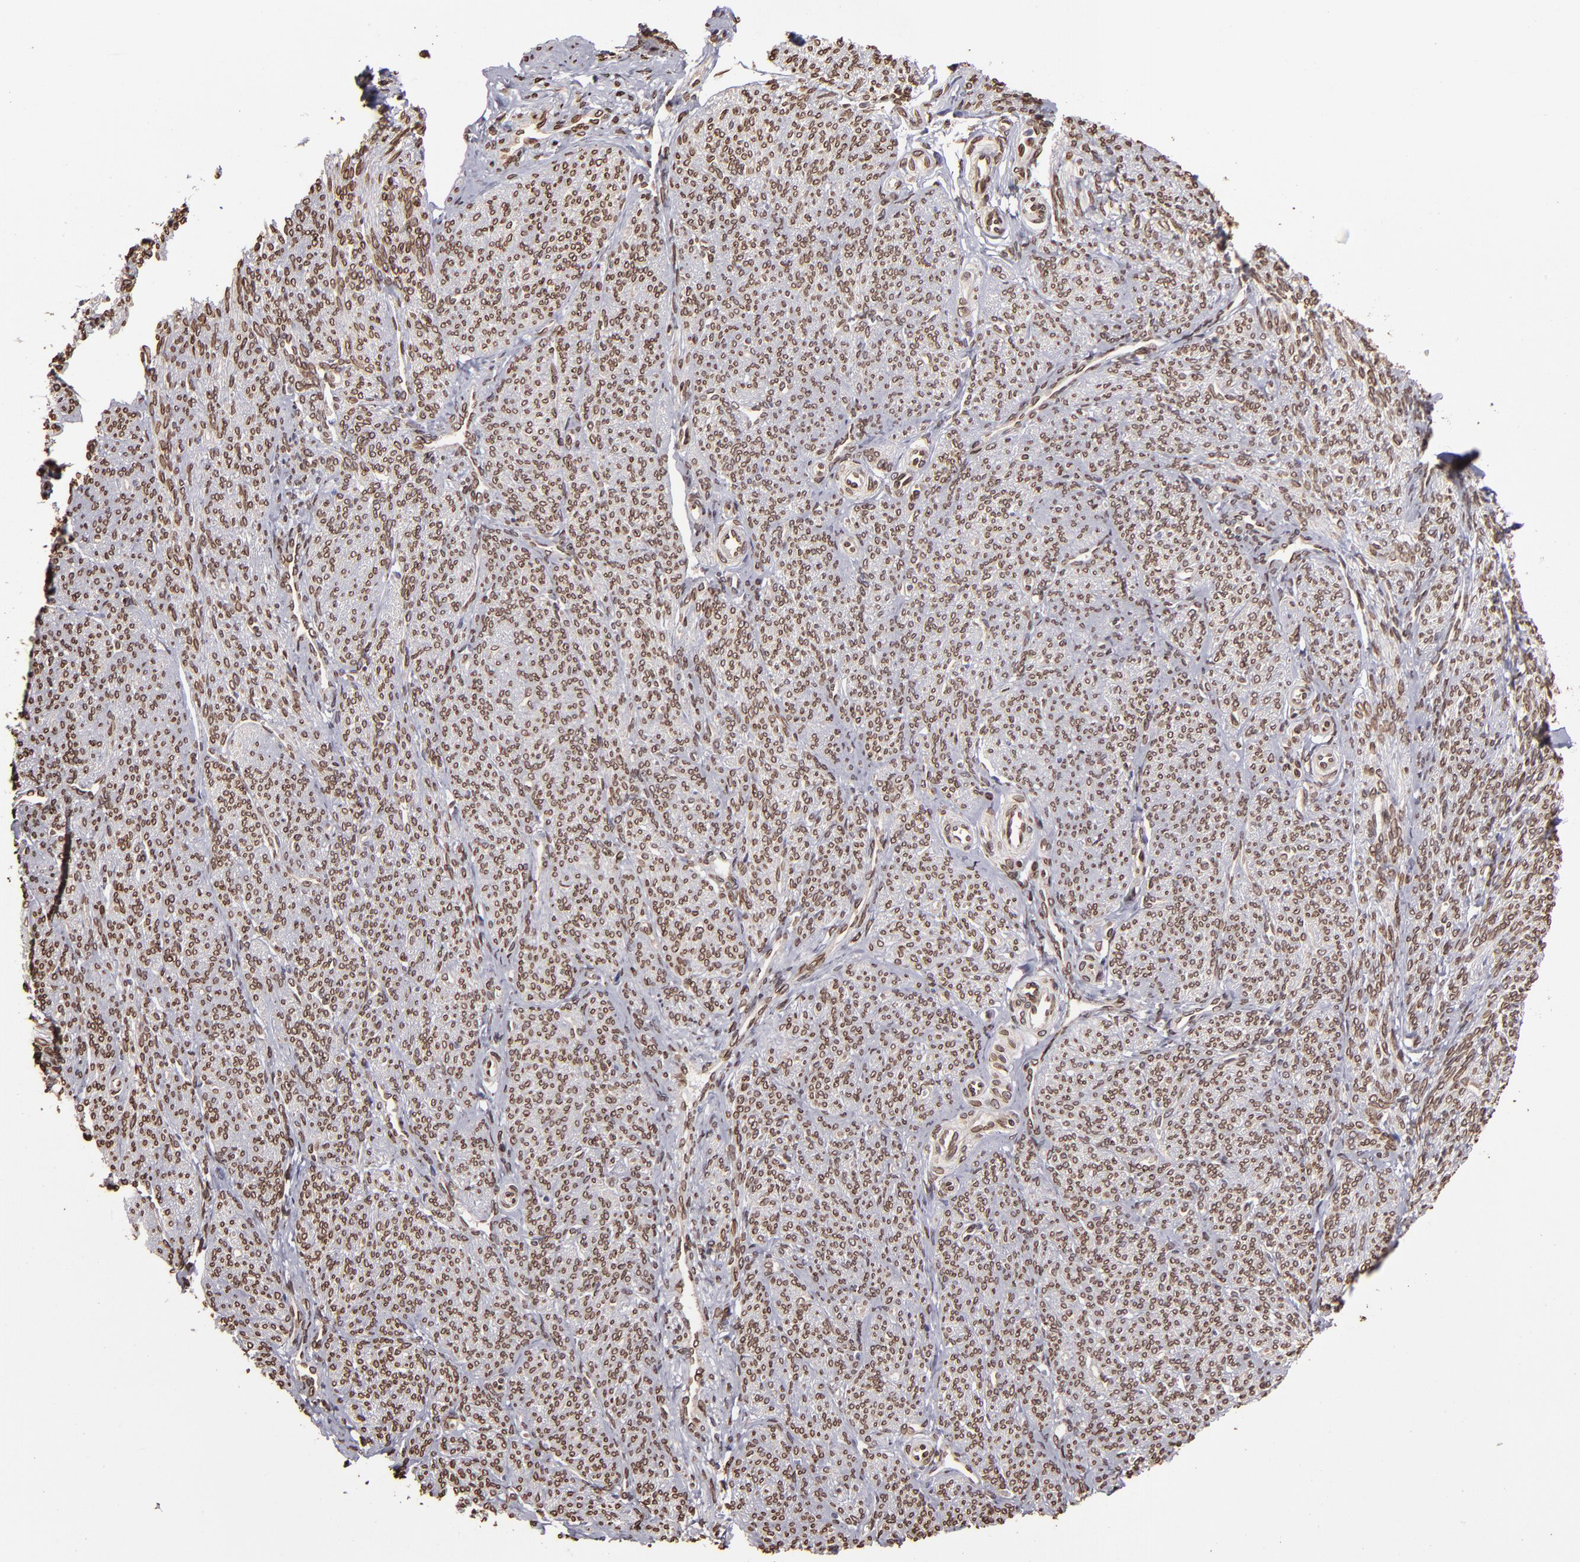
{"staining": {"intensity": "moderate", "quantity": ">75%", "location": "cytoplasmic/membranous,nuclear"}, "tissue": "smooth muscle", "cell_type": "Smooth muscle cells", "image_type": "normal", "snomed": [{"axis": "morphology", "description": "Normal tissue, NOS"}, {"axis": "topography", "description": "Smooth muscle"}], "caption": "Protein staining of normal smooth muscle reveals moderate cytoplasmic/membranous,nuclear staining in approximately >75% of smooth muscle cells.", "gene": "PUM3", "patient": {"sex": "female", "age": 65}}